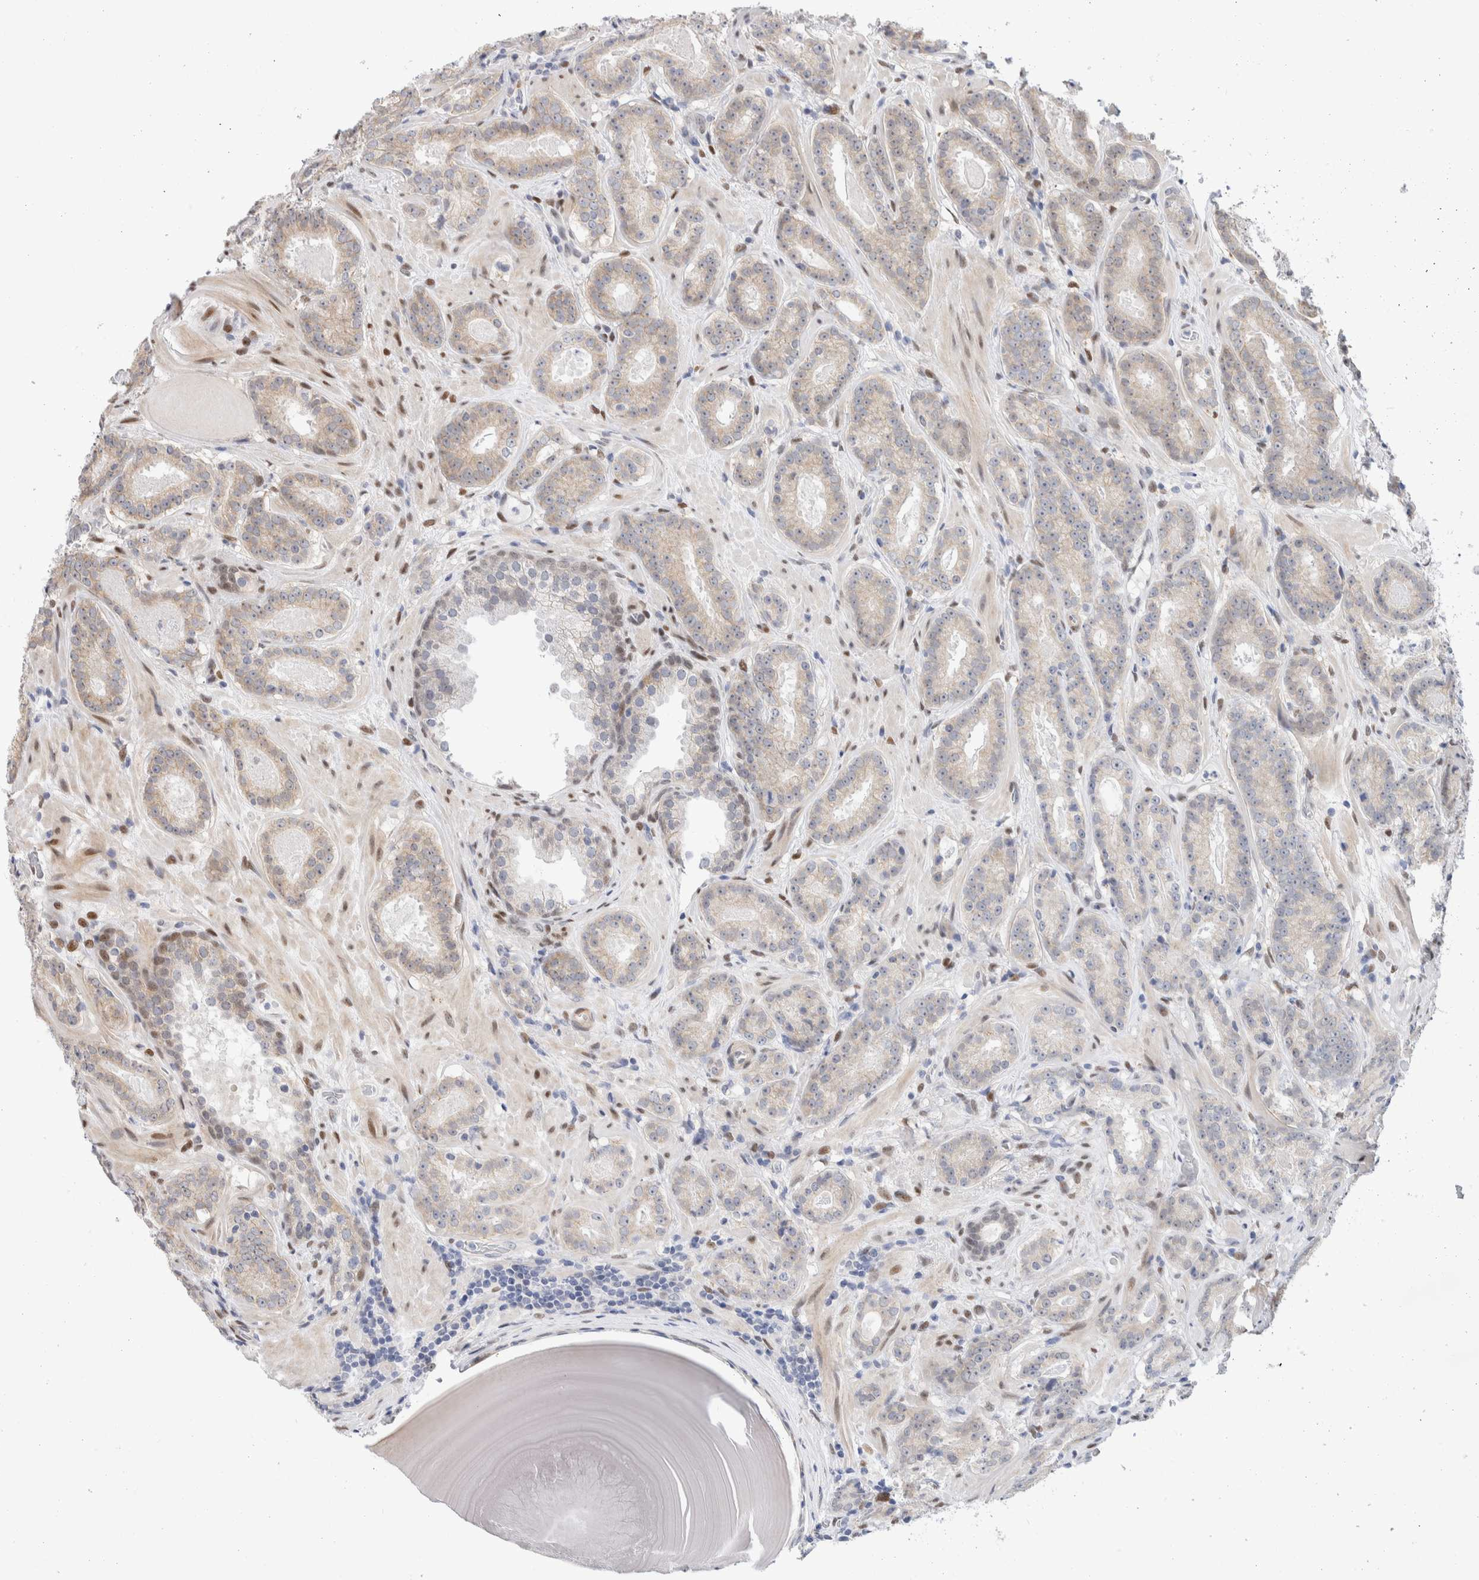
{"staining": {"intensity": "weak", "quantity": "<25%", "location": "nuclear"}, "tissue": "prostate cancer", "cell_type": "Tumor cells", "image_type": "cancer", "snomed": [{"axis": "morphology", "description": "Adenocarcinoma, Low grade"}, {"axis": "topography", "description": "Prostate"}], "caption": "Immunohistochemistry (IHC) image of human prostate cancer (adenocarcinoma (low-grade)) stained for a protein (brown), which demonstrates no positivity in tumor cells.", "gene": "NSMAF", "patient": {"sex": "male", "age": 69}}